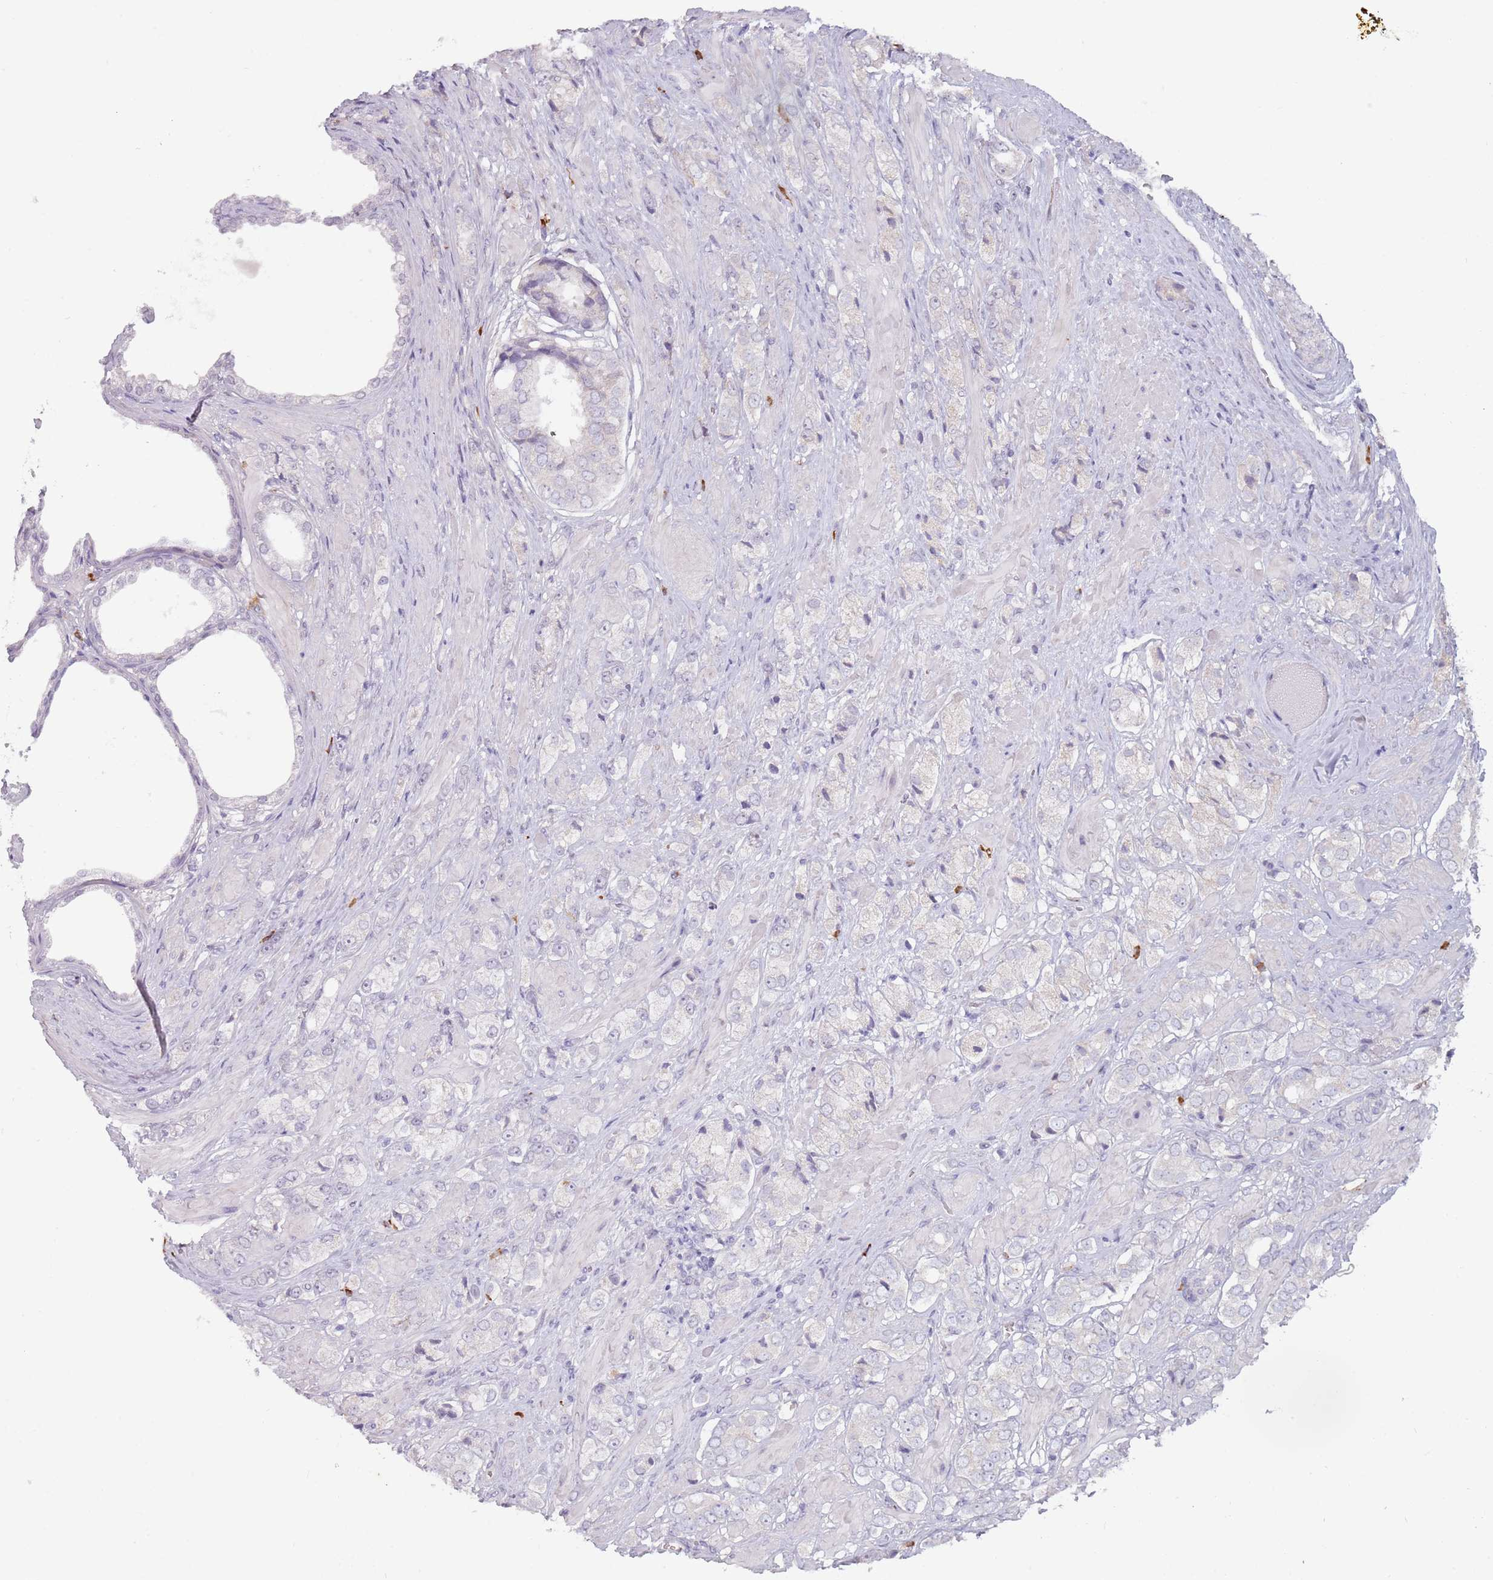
{"staining": {"intensity": "negative", "quantity": "none", "location": "none"}, "tissue": "prostate cancer", "cell_type": "Tumor cells", "image_type": "cancer", "snomed": [{"axis": "morphology", "description": "Adenocarcinoma, High grade"}, {"axis": "topography", "description": "Prostate and seminal vesicle, NOS"}], "caption": "An IHC micrograph of prostate cancer is shown. There is no staining in tumor cells of prostate cancer. (Stains: DAB (3,3'-diaminobenzidine) immunohistochemistry (IHC) with hematoxylin counter stain, Microscopy: brightfield microscopy at high magnification).", "gene": "DXO", "patient": {"sex": "male", "age": 64}}